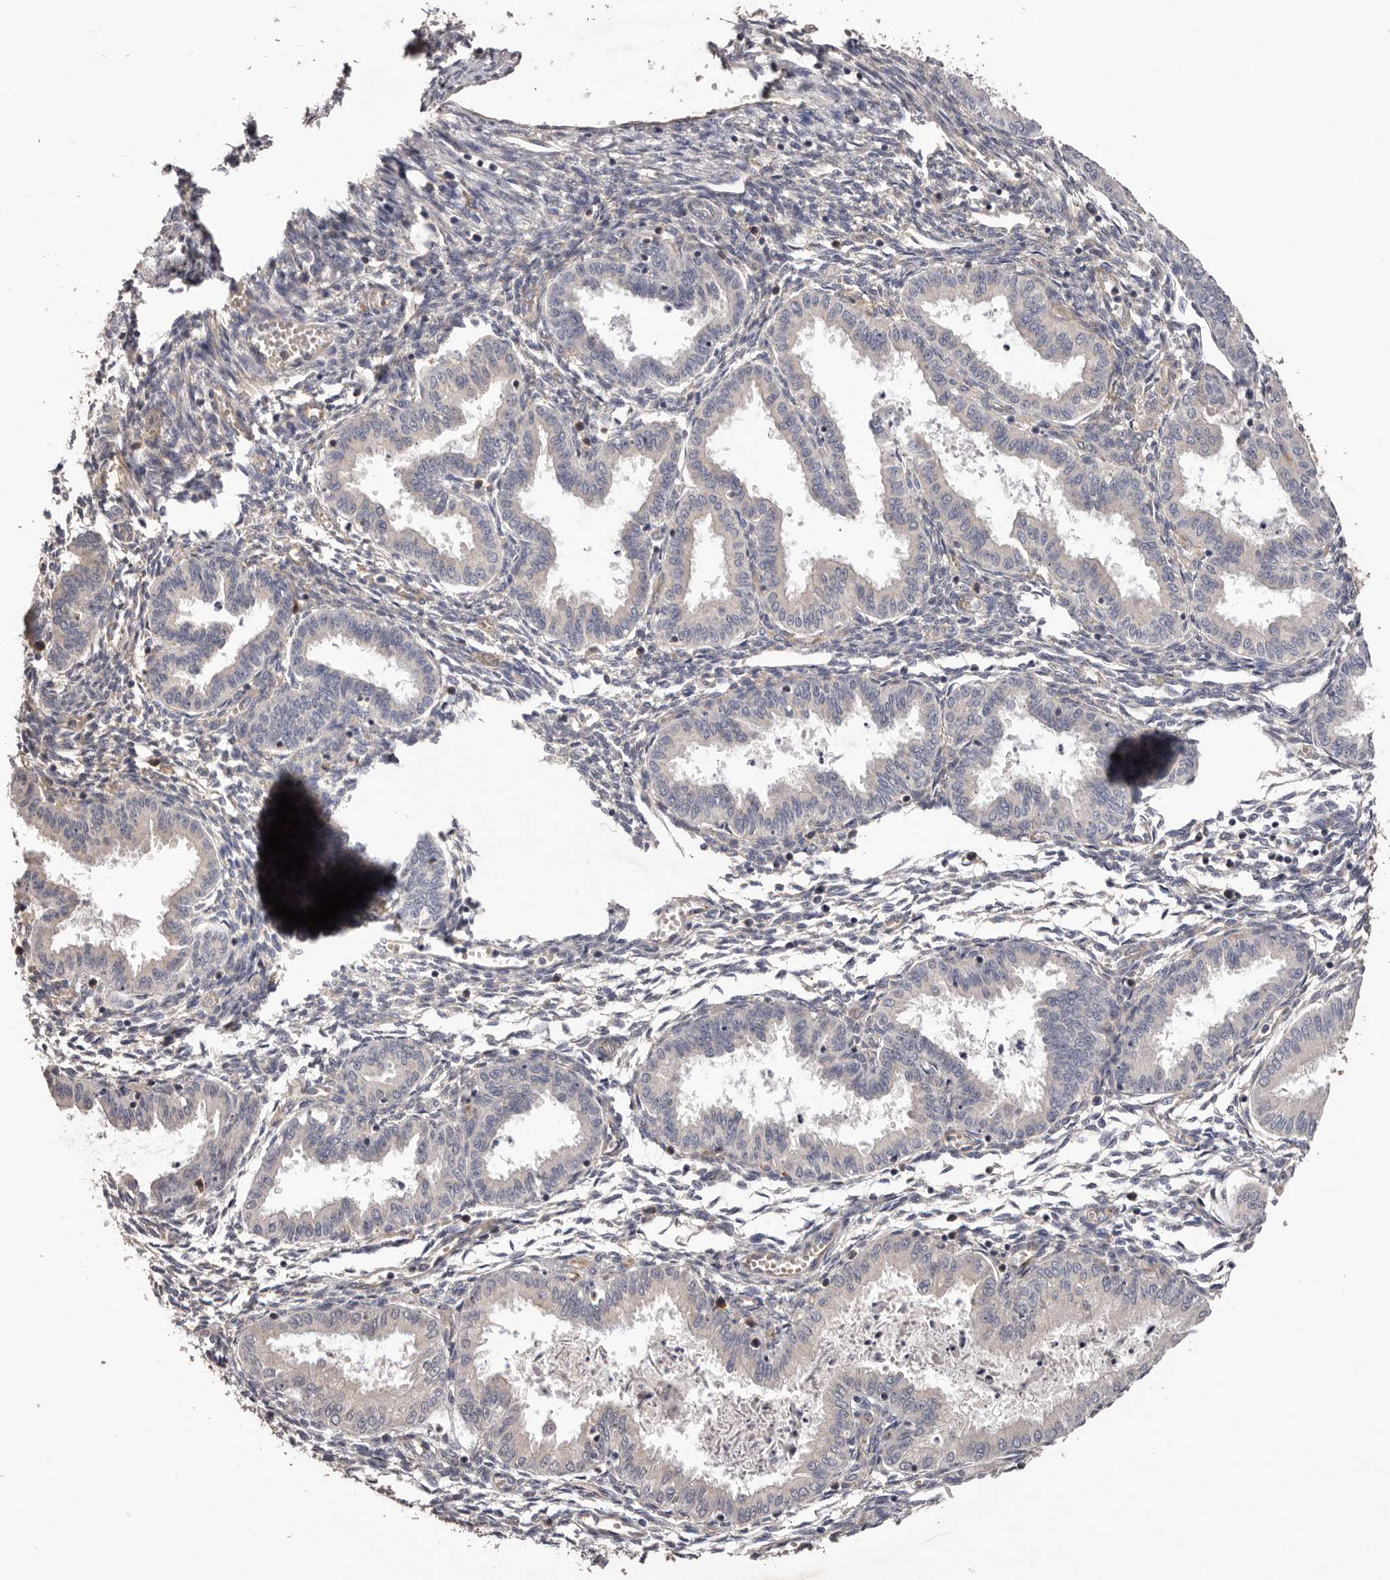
{"staining": {"intensity": "weak", "quantity": "25%-75%", "location": "cytoplasmic/membranous"}, "tissue": "endometrium", "cell_type": "Cells in endometrial stroma", "image_type": "normal", "snomed": [{"axis": "morphology", "description": "Normal tissue, NOS"}, {"axis": "topography", "description": "Endometrium"}], "caption": "This histopathology image demonstrates immunohistochemistry (IHC) staining of unremarkable endometrium, with low weak cytoplasmic/membranous positivity in about 25%-75% of cells in endometrial stroma.", "gene": "LTV1", "patient": {"sex": "female", "age": 33}}